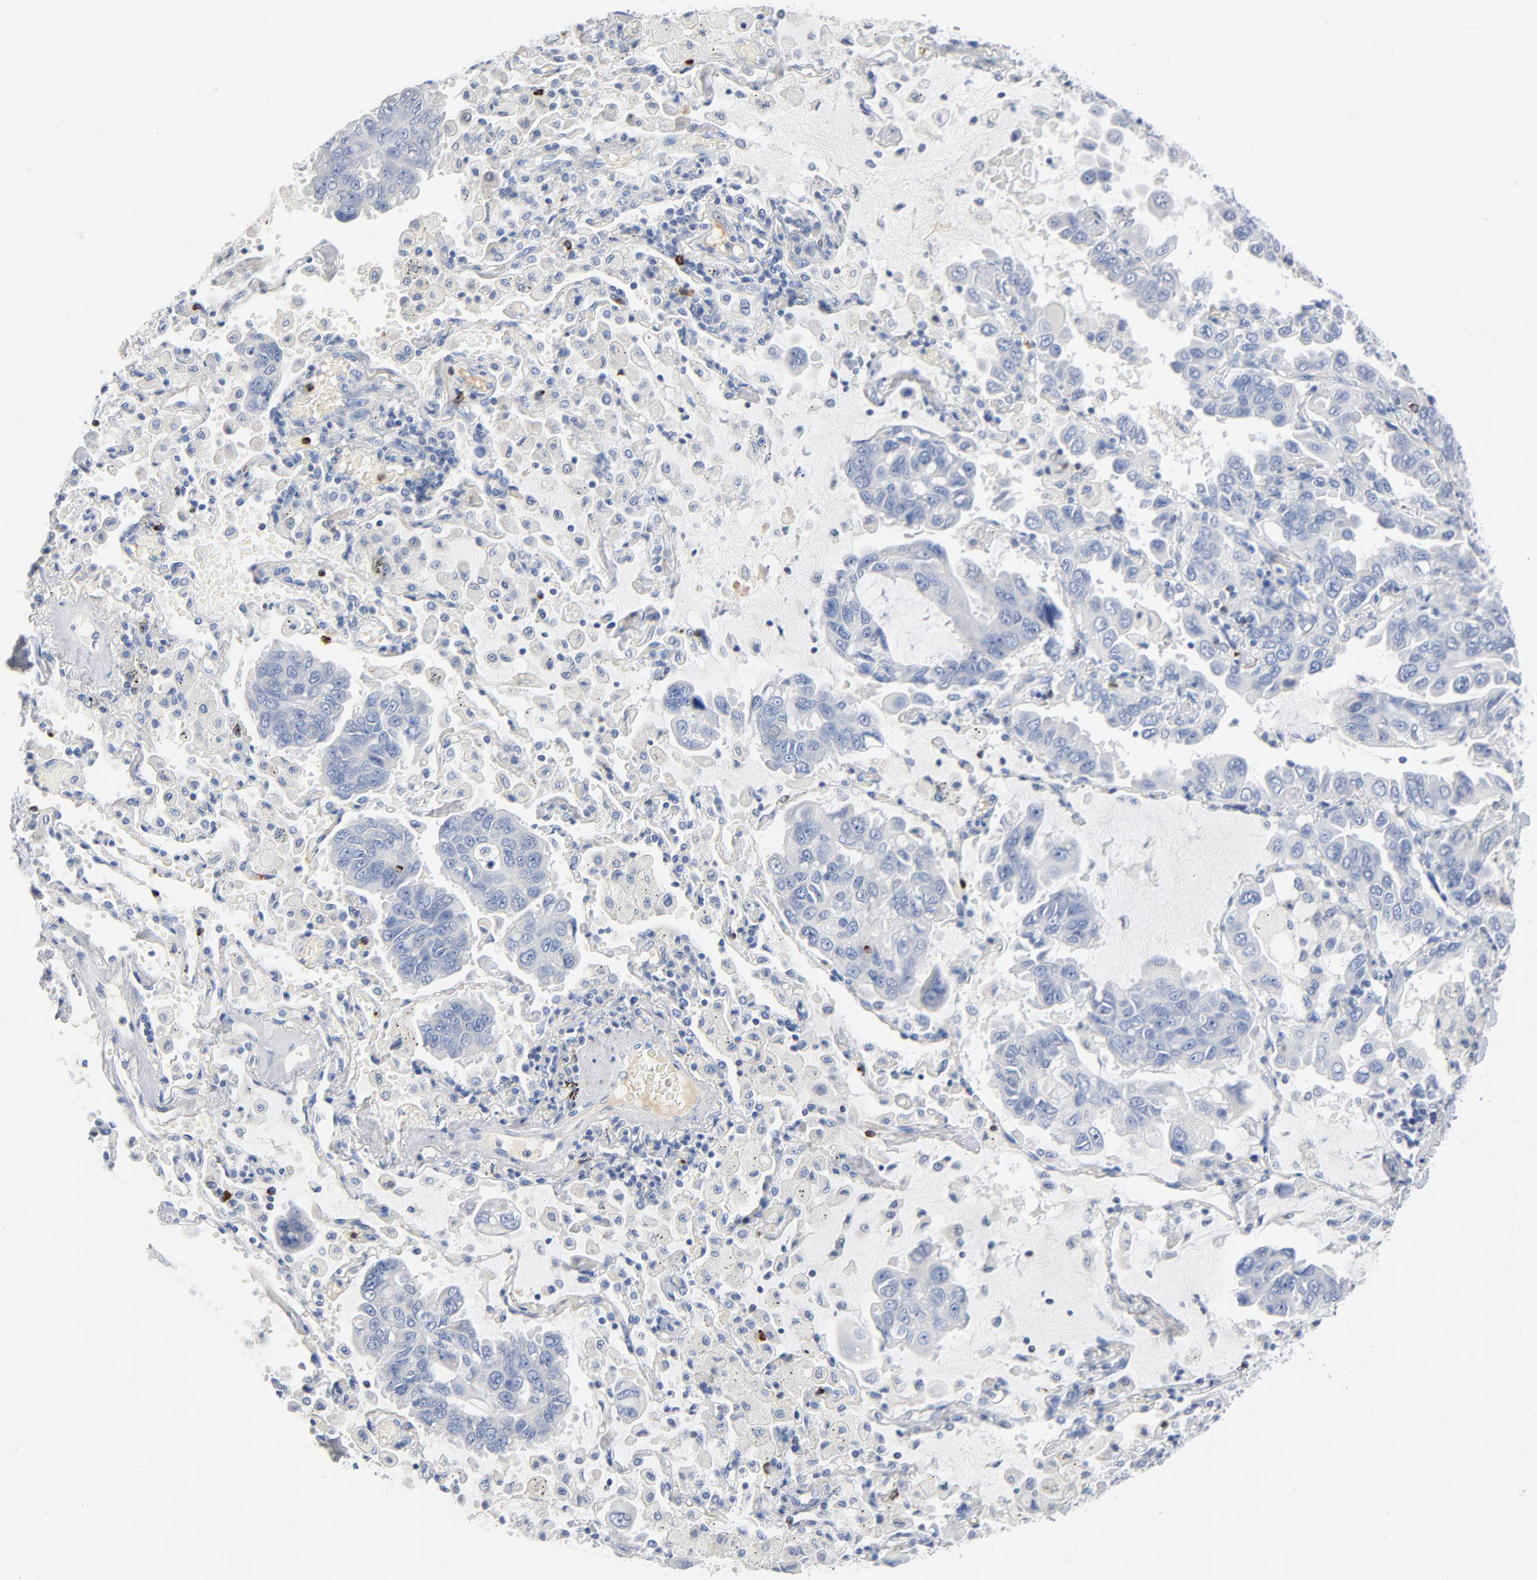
{"staining": {"intensity": "negative", "quantity": "none", "location": "none"}, "tissue": "lung cancer", "cell_type": "Tumor cells", "image_type": "cancer", "snomed": [{"axis": "morphology", "description": "Adenocarcinoma, NOS"}, {"axis": "topography", "description": "Lung"}], "caption": "Histopathology image shows no significant protein staining in tumor cells of lung cancer.", "gene": "GZMB", "patient": {"sex": "male", "age": 64}}